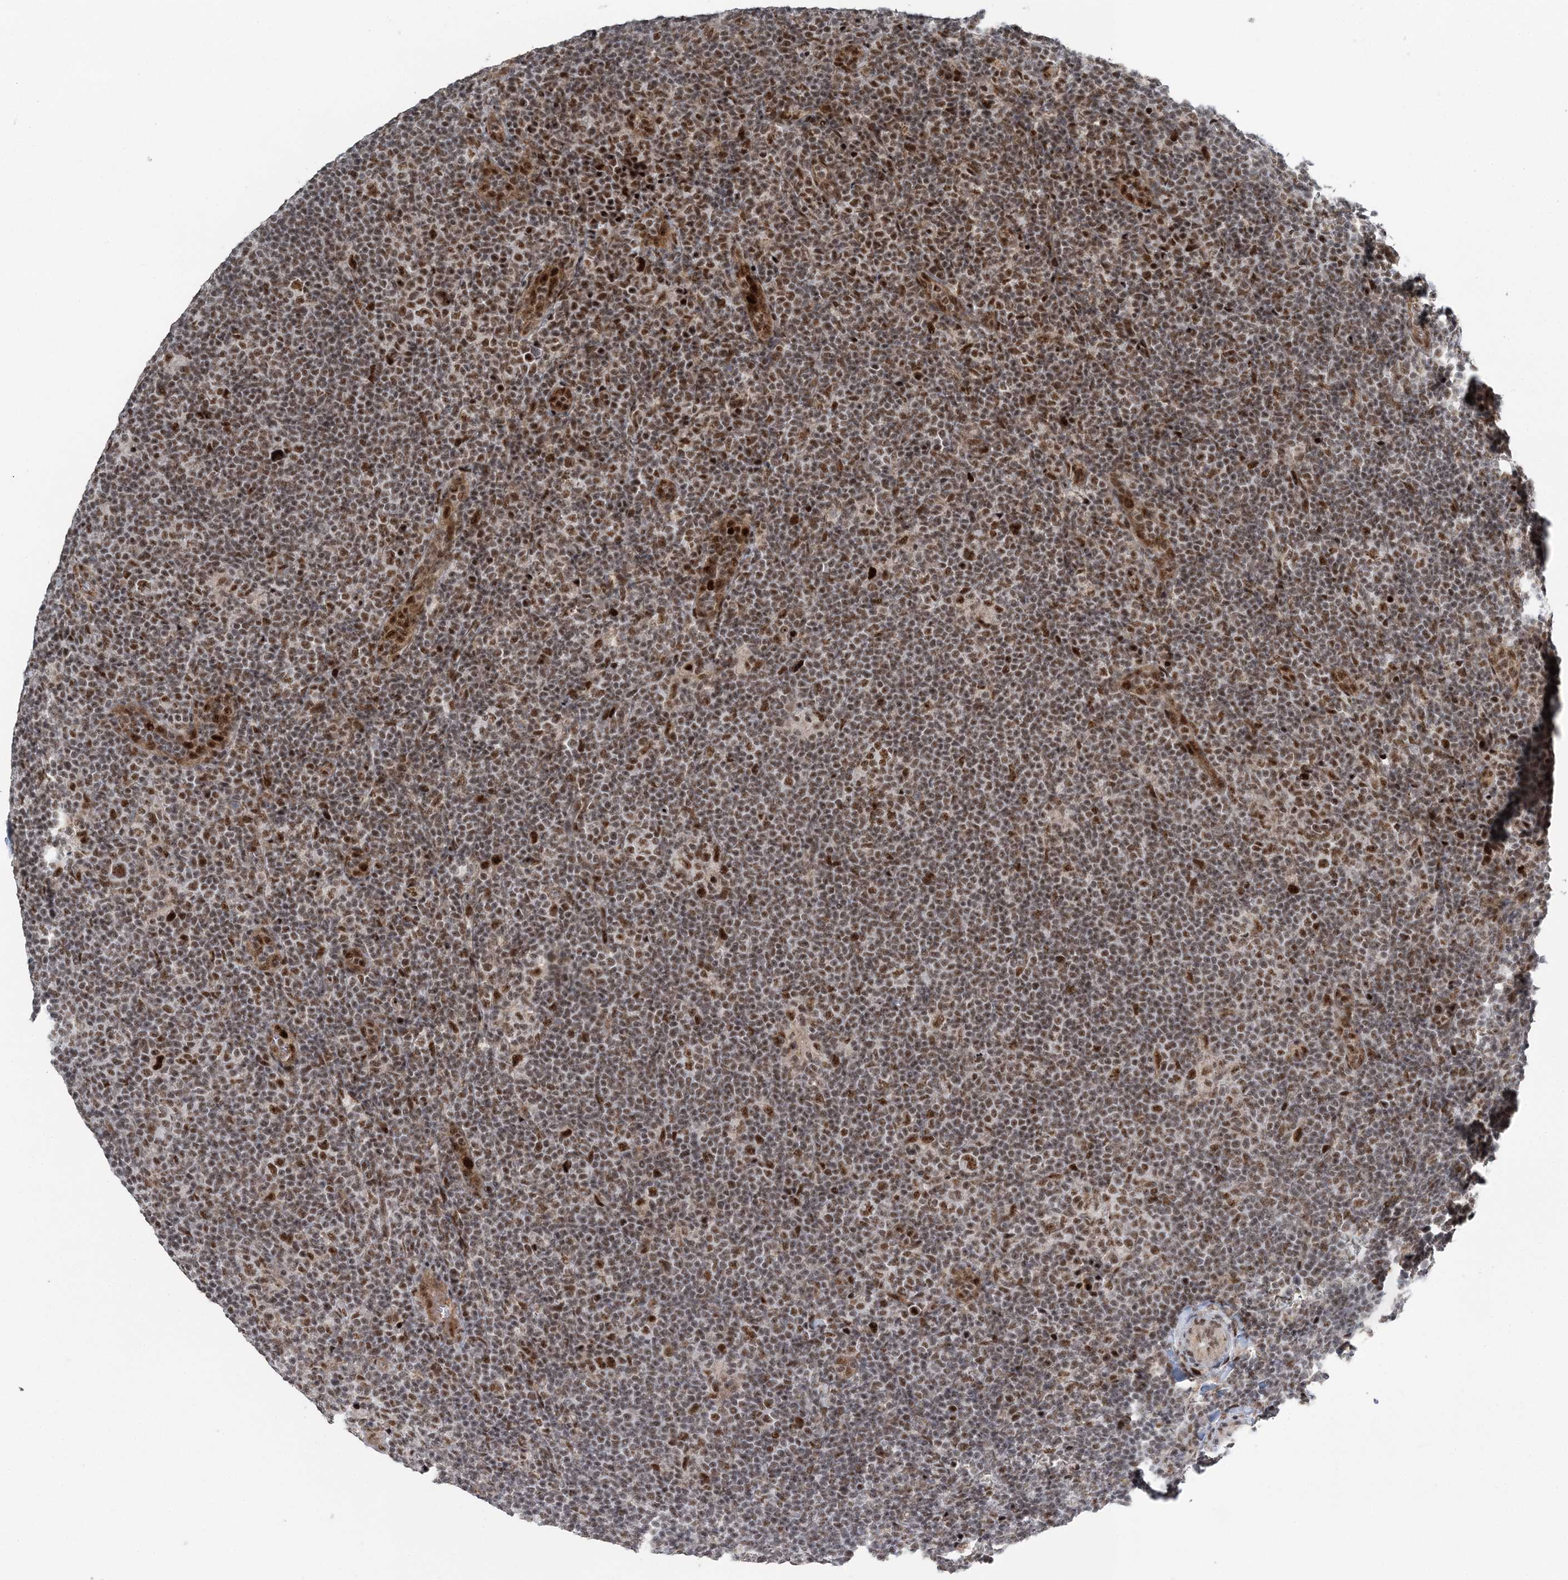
{"staining": {"intensity": "moderate", "quantity": ">75%", "location": "nuclear"}, "tissue": "lymphoma", "cell_type": "Tumor cells", "image_type": "cancer", "snomed": [{"axis": "morphology", "description": "Hodgkin's disease, NOS"}, {"axis": "topography", "description": "Lymph node"}], "caption": "Hodgkin's disease was stained to show a protein in brown. There is medium levels of moderate nuclear expression in approximately >75% of tumor cells.", "gene": "CWC22", "patient": {"sex": "female", "age": 57}}